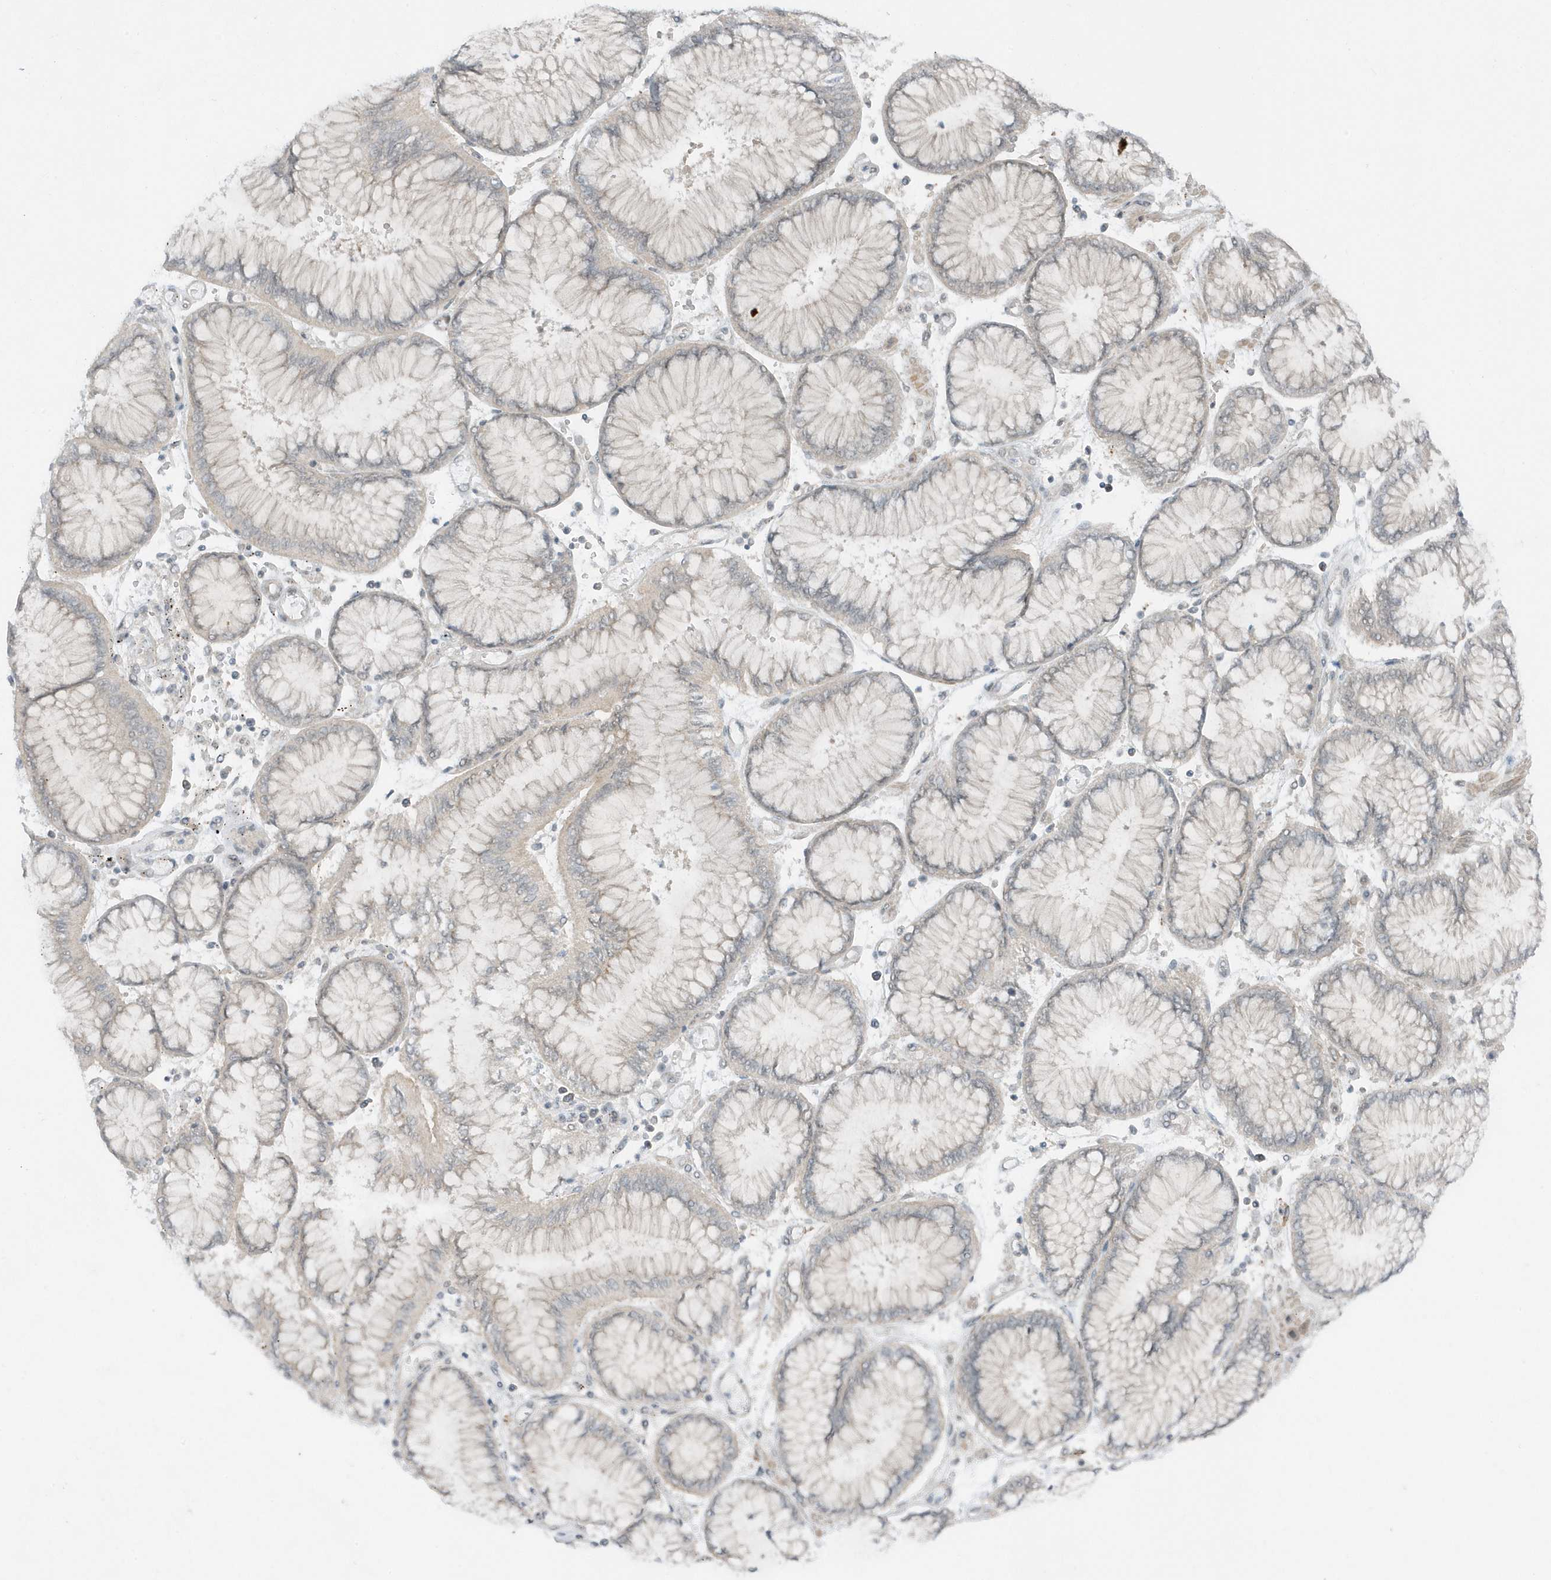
{"staining": {"intensity": "negative", "quantity": "none", "location": "none"}, "tissue": "stomach cancer", "cell_type": "Tumor cells", "image_type": "cancer", "snomed": [{"axis": "morphology", "description": "Adenocarcinoma, NOS"}, {"axis": "topography", "description": "Stomach"}], "caption": "A high-resolution micrograph shows immunohistochemistry (IHC) staining of adenocarcinoma (stomach), which displays no significant positivity in tumor cells.", "gene": "PARD3B", "patient": {"sex": "male", "age": 76}}